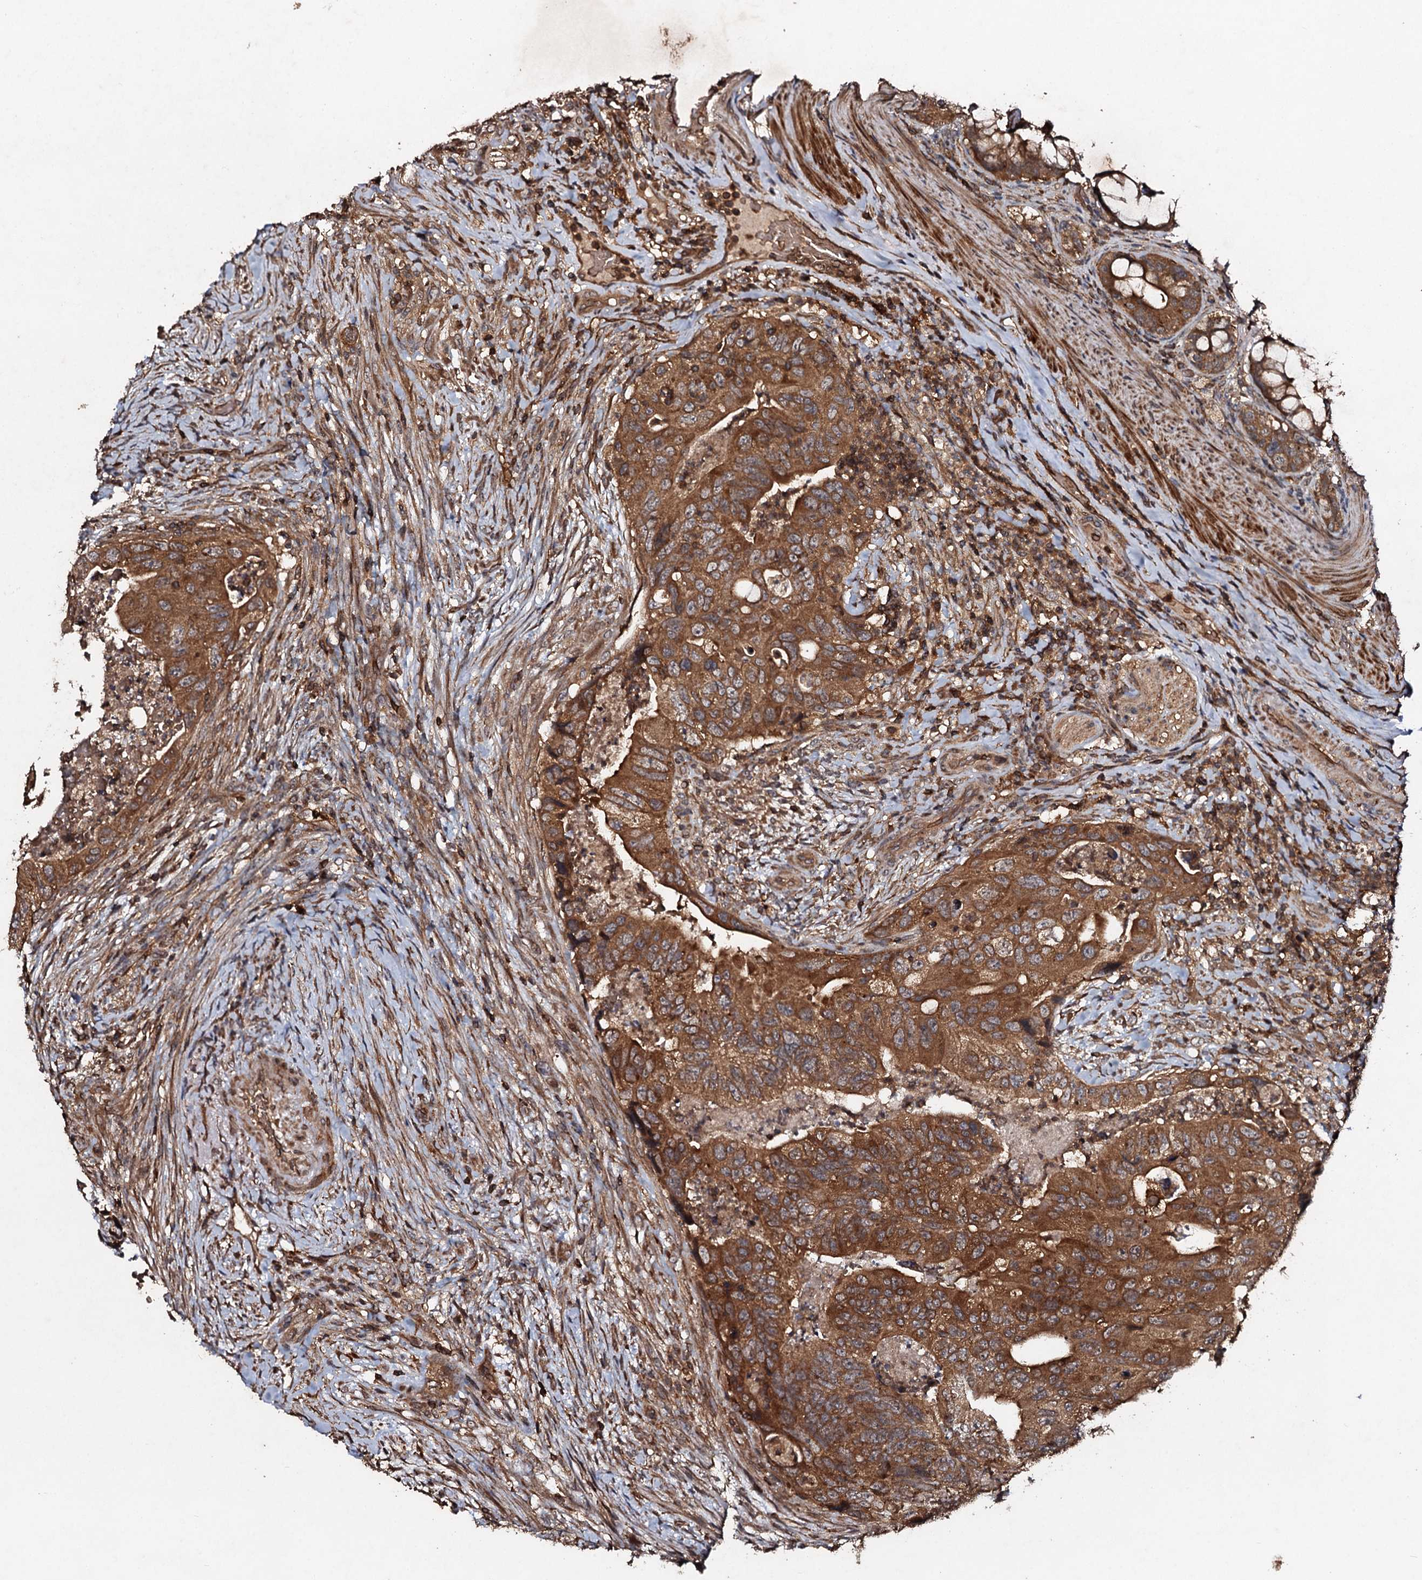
{"staining": {"intensity": "moderate", "quantity": ">75%", "location": "cytoplasmic/membranous"}, "tissue": "colorectal cancer", "cell_type": "Tumor cells", "image_type": "cancer", "snomed": [{"axis": "morphology", "description": "Adenocarcinoma, NOS"}, {"axis": "topography", "description": "Rectum"}], "caption": "Colorectal adenocarcinoma stained for a protein exhibits moderate cytoplasmic/membranous positivity in tumor cells.", "gene": "ADGRG3", "patient": {"sex": "male", "age": 63}}